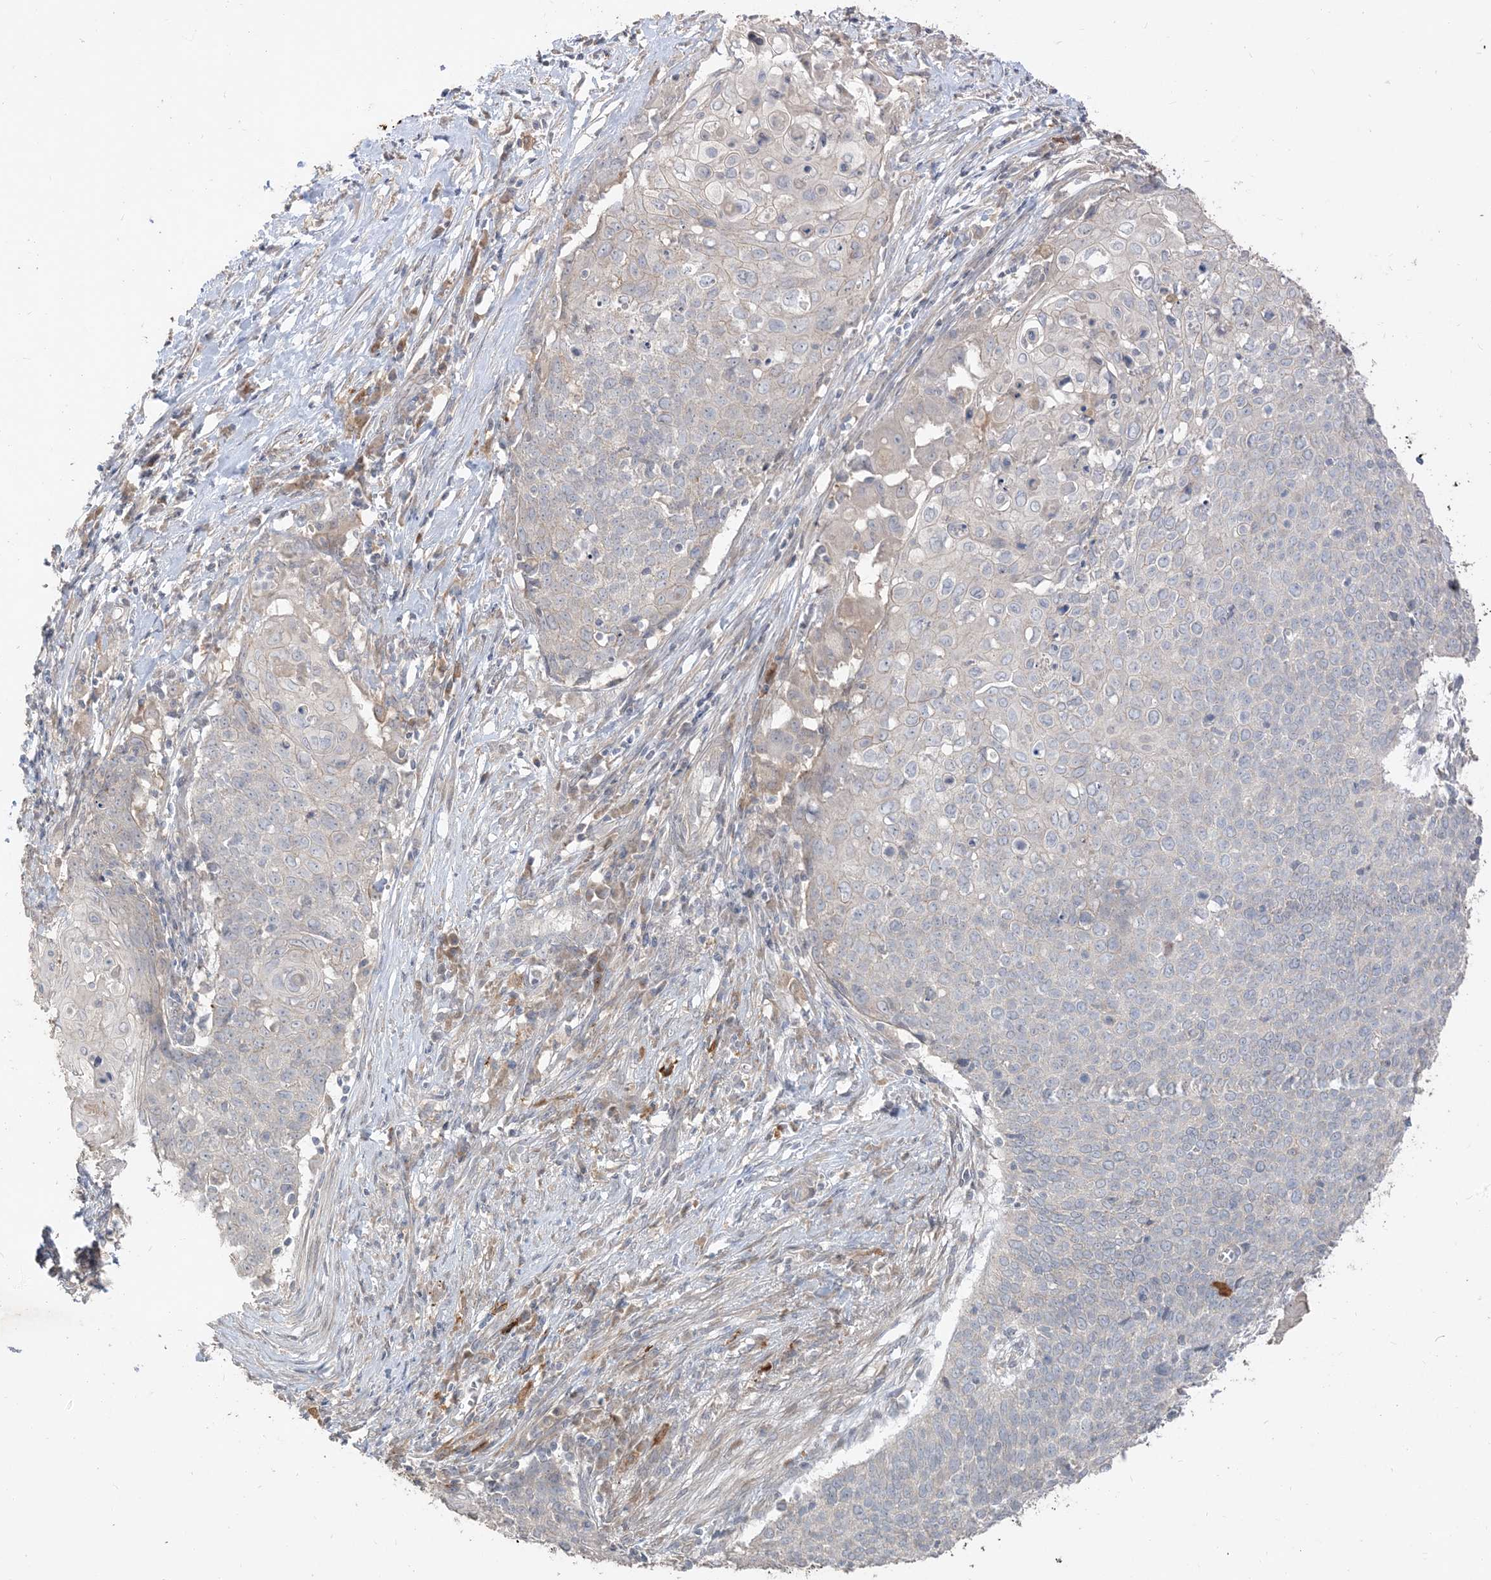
{"staining": {"intensity": "negative", "quantity": "none", "location": "none"}, "tissue": "cervical cancer", "cell_type": "Tumor cells", "image_type": "cancer", "snomed": [{"axis": "morphology", "description": "Squamous cell carcinoma, NOS"}, {"axis": "topography", "description": "Cervix"}], "caption": "This is a histopathology image of IHC staining of squamous cell carcinoma (cervical), which shows no staining in tumor cells. The staining is performed using DAB brown chromogen with nuclei counter-stained in using hematoxylin.", "gene": "RNF175", "patient": {"sex": "female", "age": 39}}